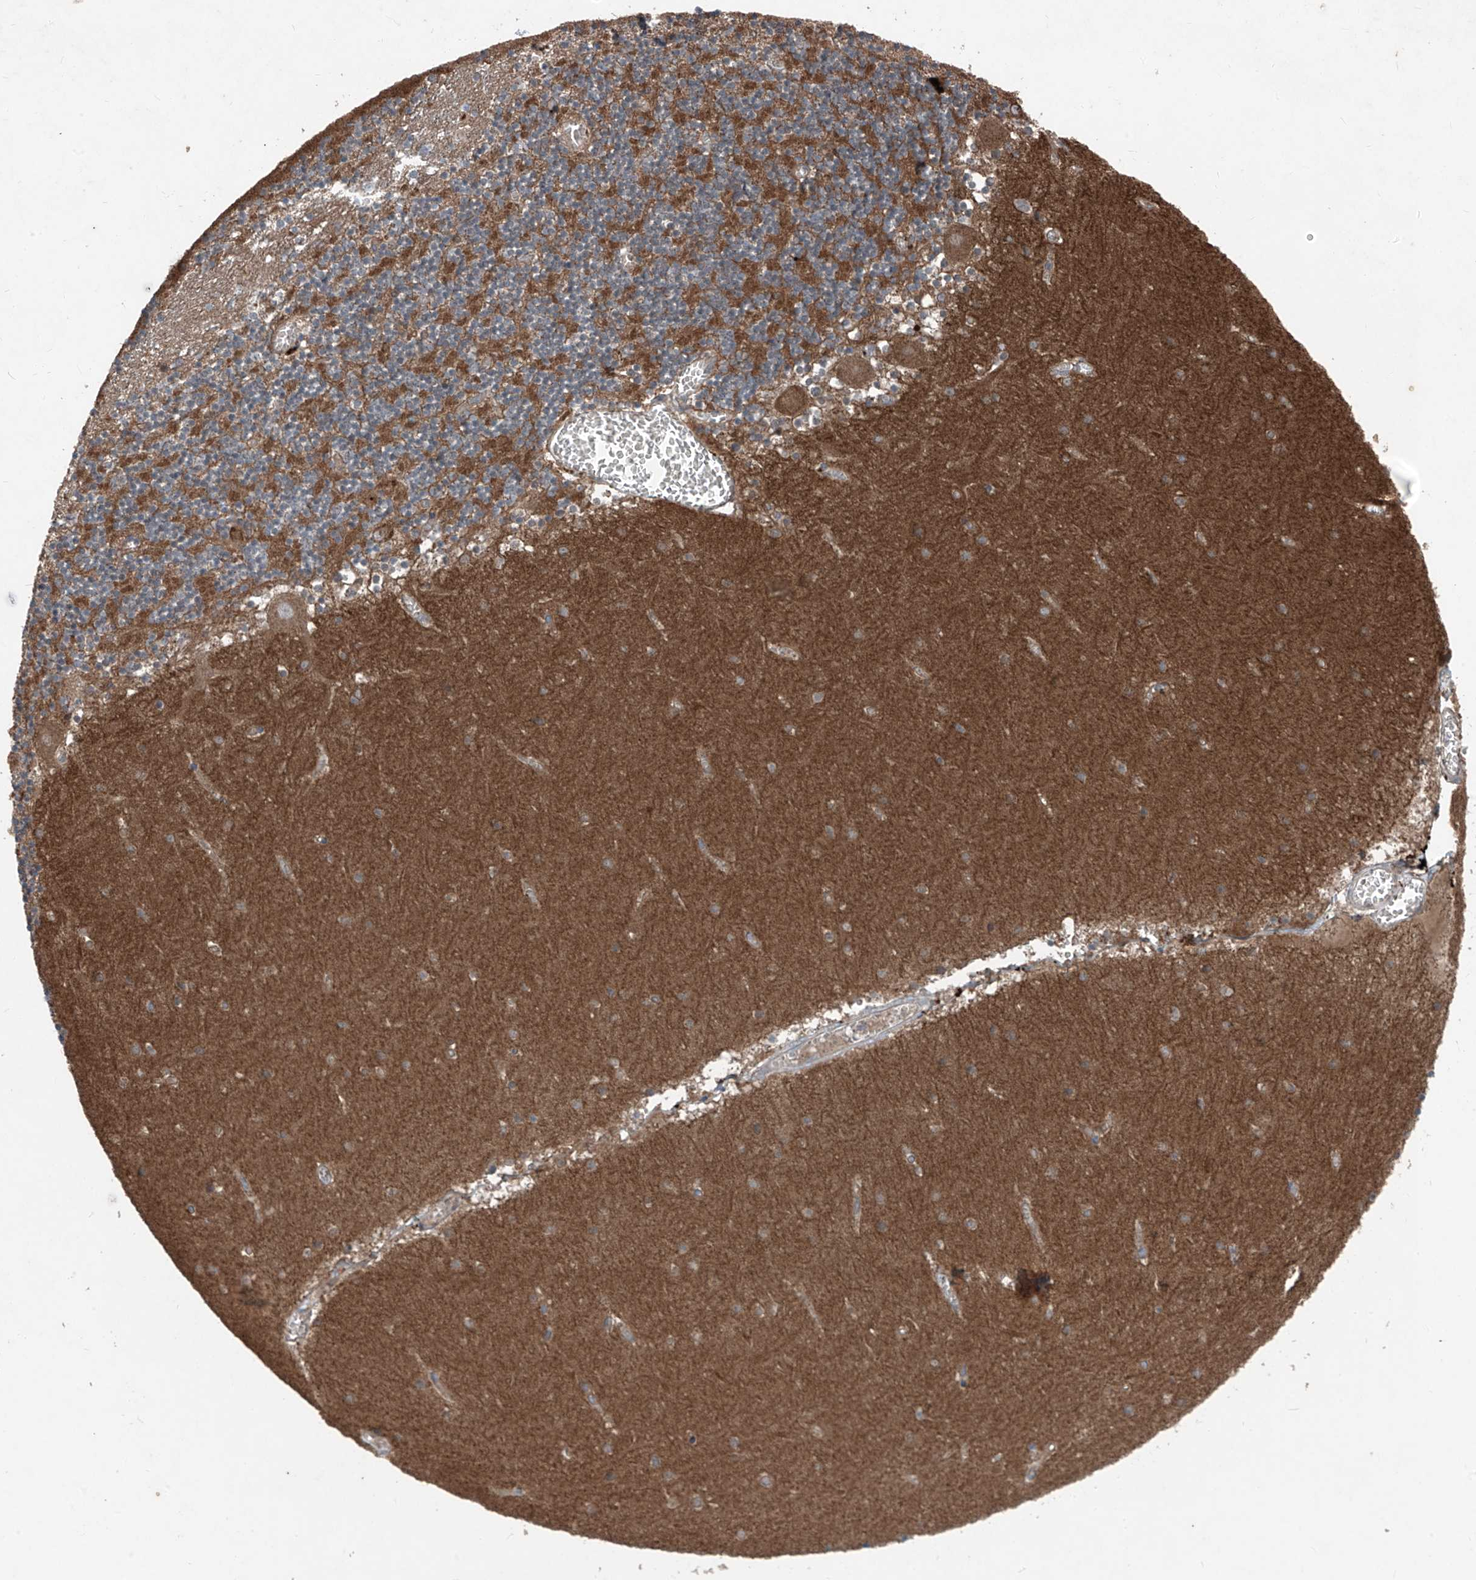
{"staining": {"intensity": "moderate", "quantity": ">75%", "location": "cytoplasmic/membranous"}, "tissue": "cerebellum", "cell_type": "Cells in granular layer", "image_type": "normal", "snomed": [{"axis": "morphology", "description": "Normal tissue, NOS"}, {"axis": "topography", "description": "Cerebellum"}], "caption": "High-power microscopy captured an immunohistochemistry (IHC) image of unremarkable cerebellum, revealing moderate cytoplasmic/membranous expression in approximately >75% of cells in granular layer. (IHC, brightfield microscopy, high magnification).", "gene": "FOXRED2", "patient": {"sex": "female", "age": 28}}